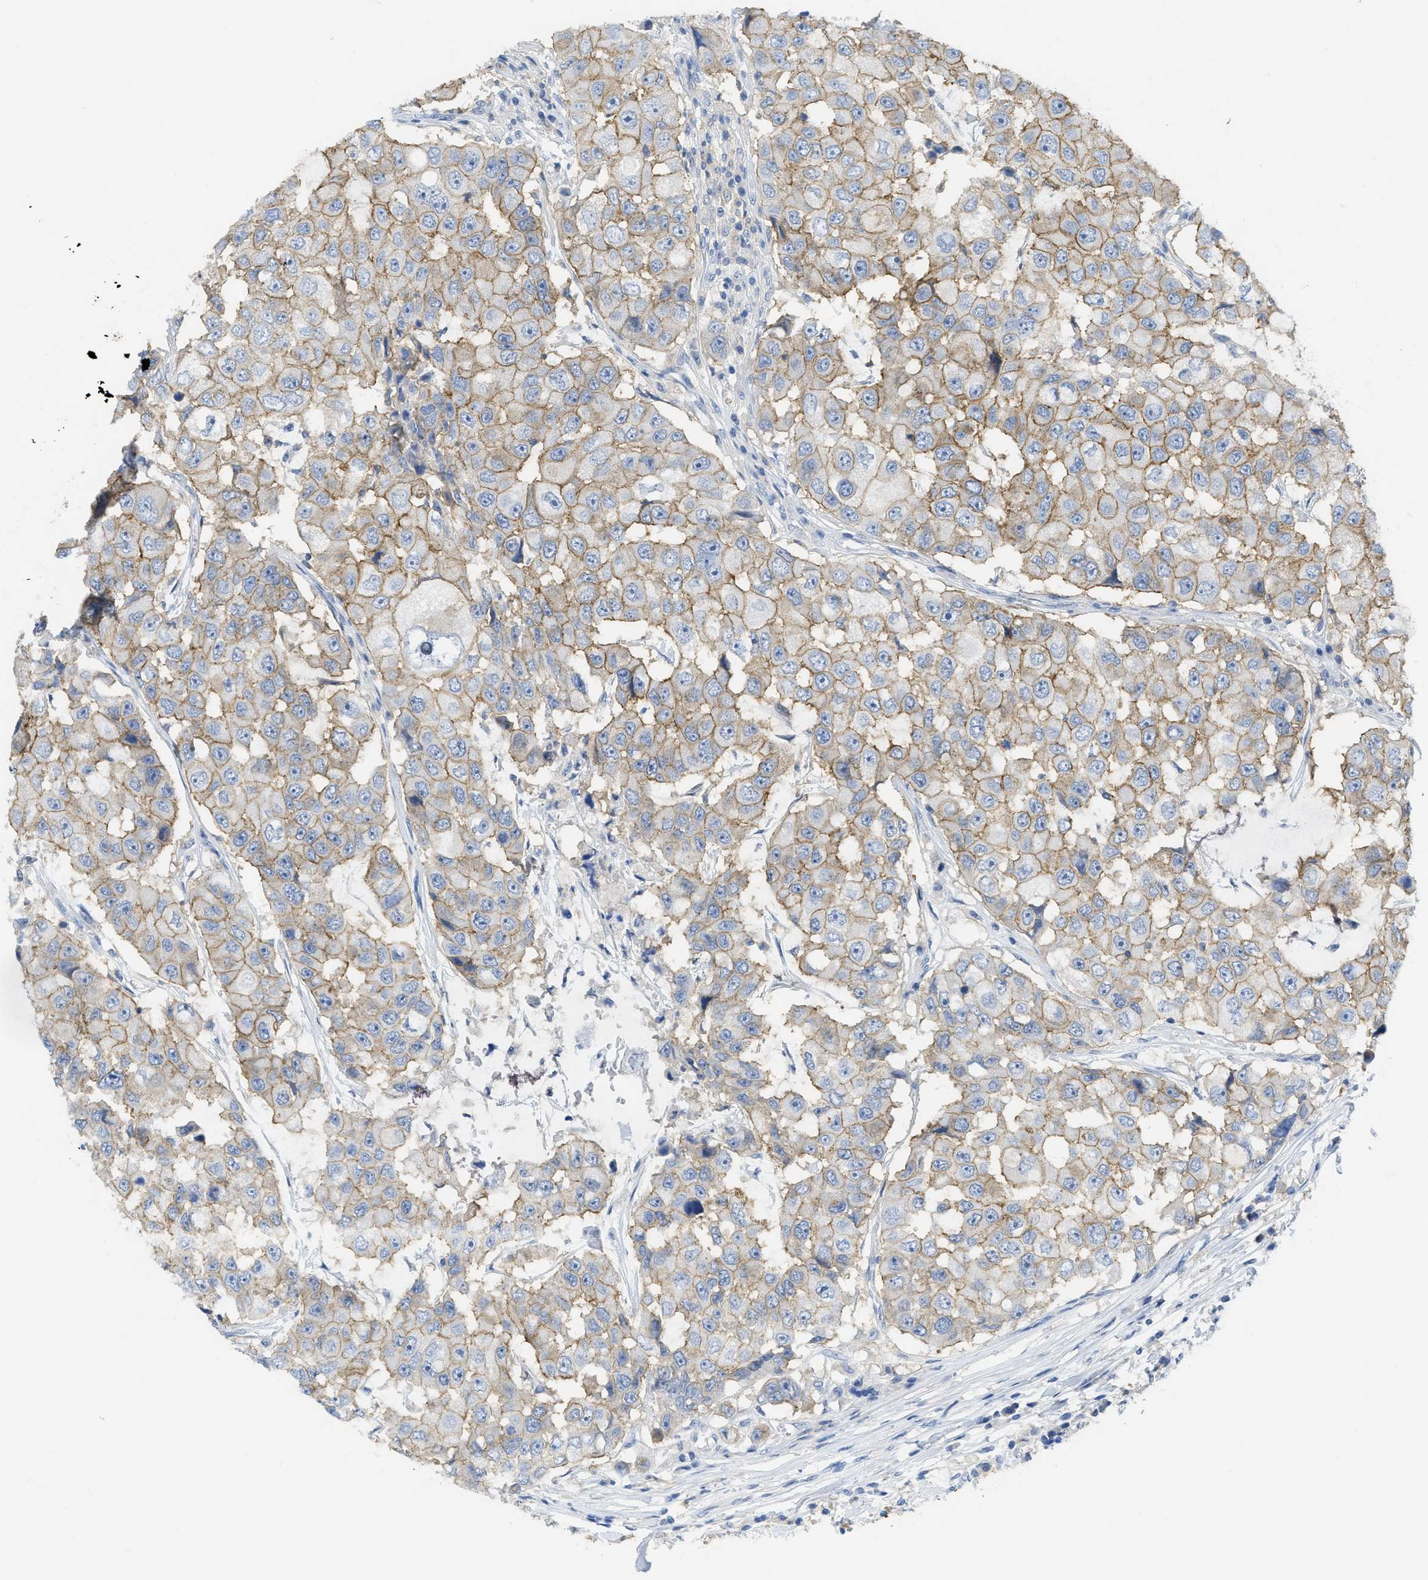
{"staining": {"intensity": "moderate", "quantity": ">75%", "location": "cytoplasmic/membranous"}, "tissue": "breast cancer", "cell_type": "Tumor cells", "image_type": "cancer", "snomed": [{"axis": "morphology", "description": "Duct carcinoma"}, {"axis": "topography", "description": "Breast"}], "caption": "Breast invasive ductal carcinoma was stained to show a protein in brown. There is medium levels of moderate cytoplasmic/membranous expression in approximately >75% of tumor cells.", "gene": "CNNM4", "patient": {"sex": "female", "age": 27}}